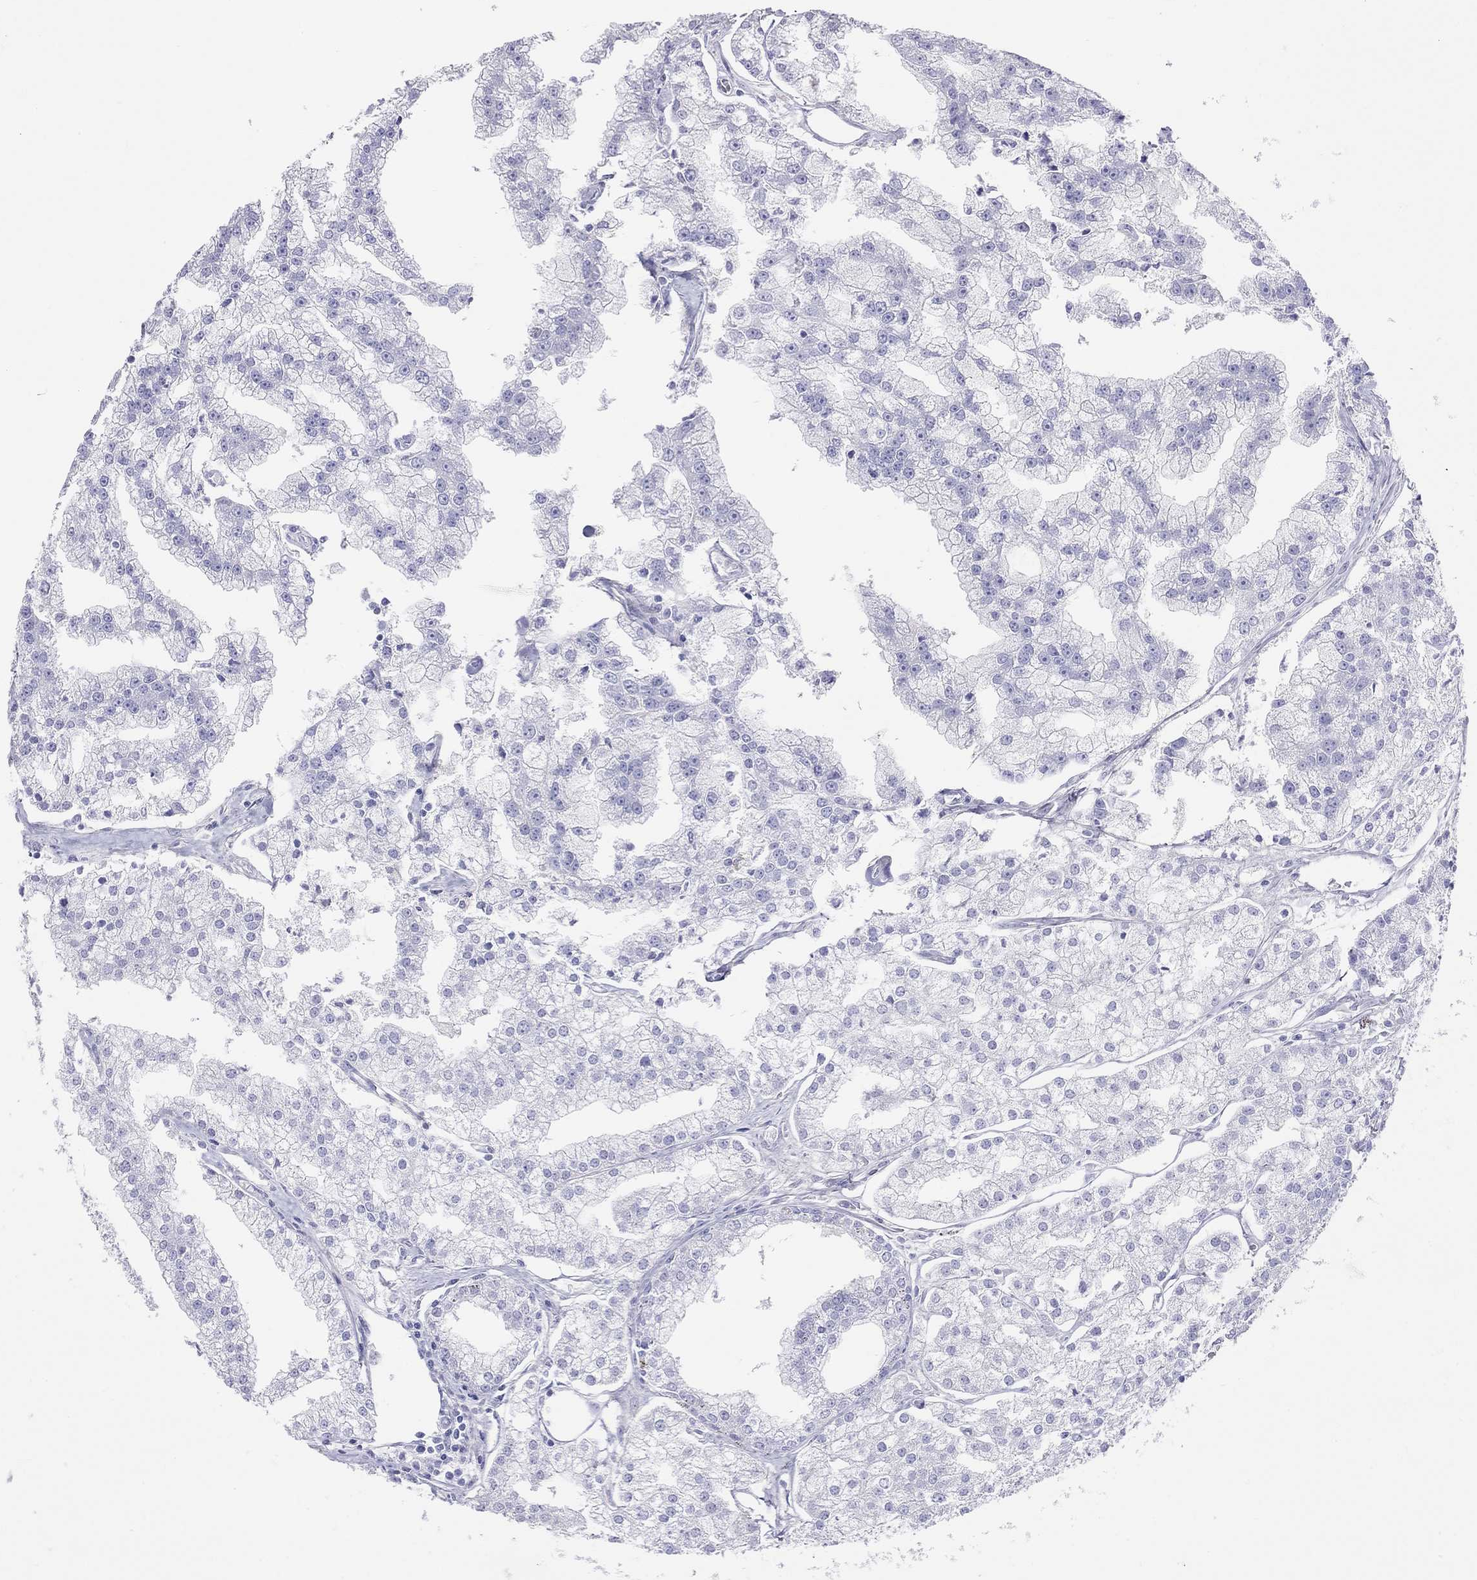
{"staining": {"intensity": "negative", "quantity": "none", "location": "none"}, "tissue": "prostate cancer", "cell_type": "Tumor cells", "image_type": "cancer", "snomed": [{"axis": "morphology", "description": "Adenocarcinoma, NOS"}, {"axis": "topography", "description": "Prostate"}], "caption": "Adenocarcinoma (prostate) stained for a protein using immunohistochemistry displays no expression tumor cells.", "gene": "HLA-DQB2", "patient": {"sex": "male", "age": 70}}